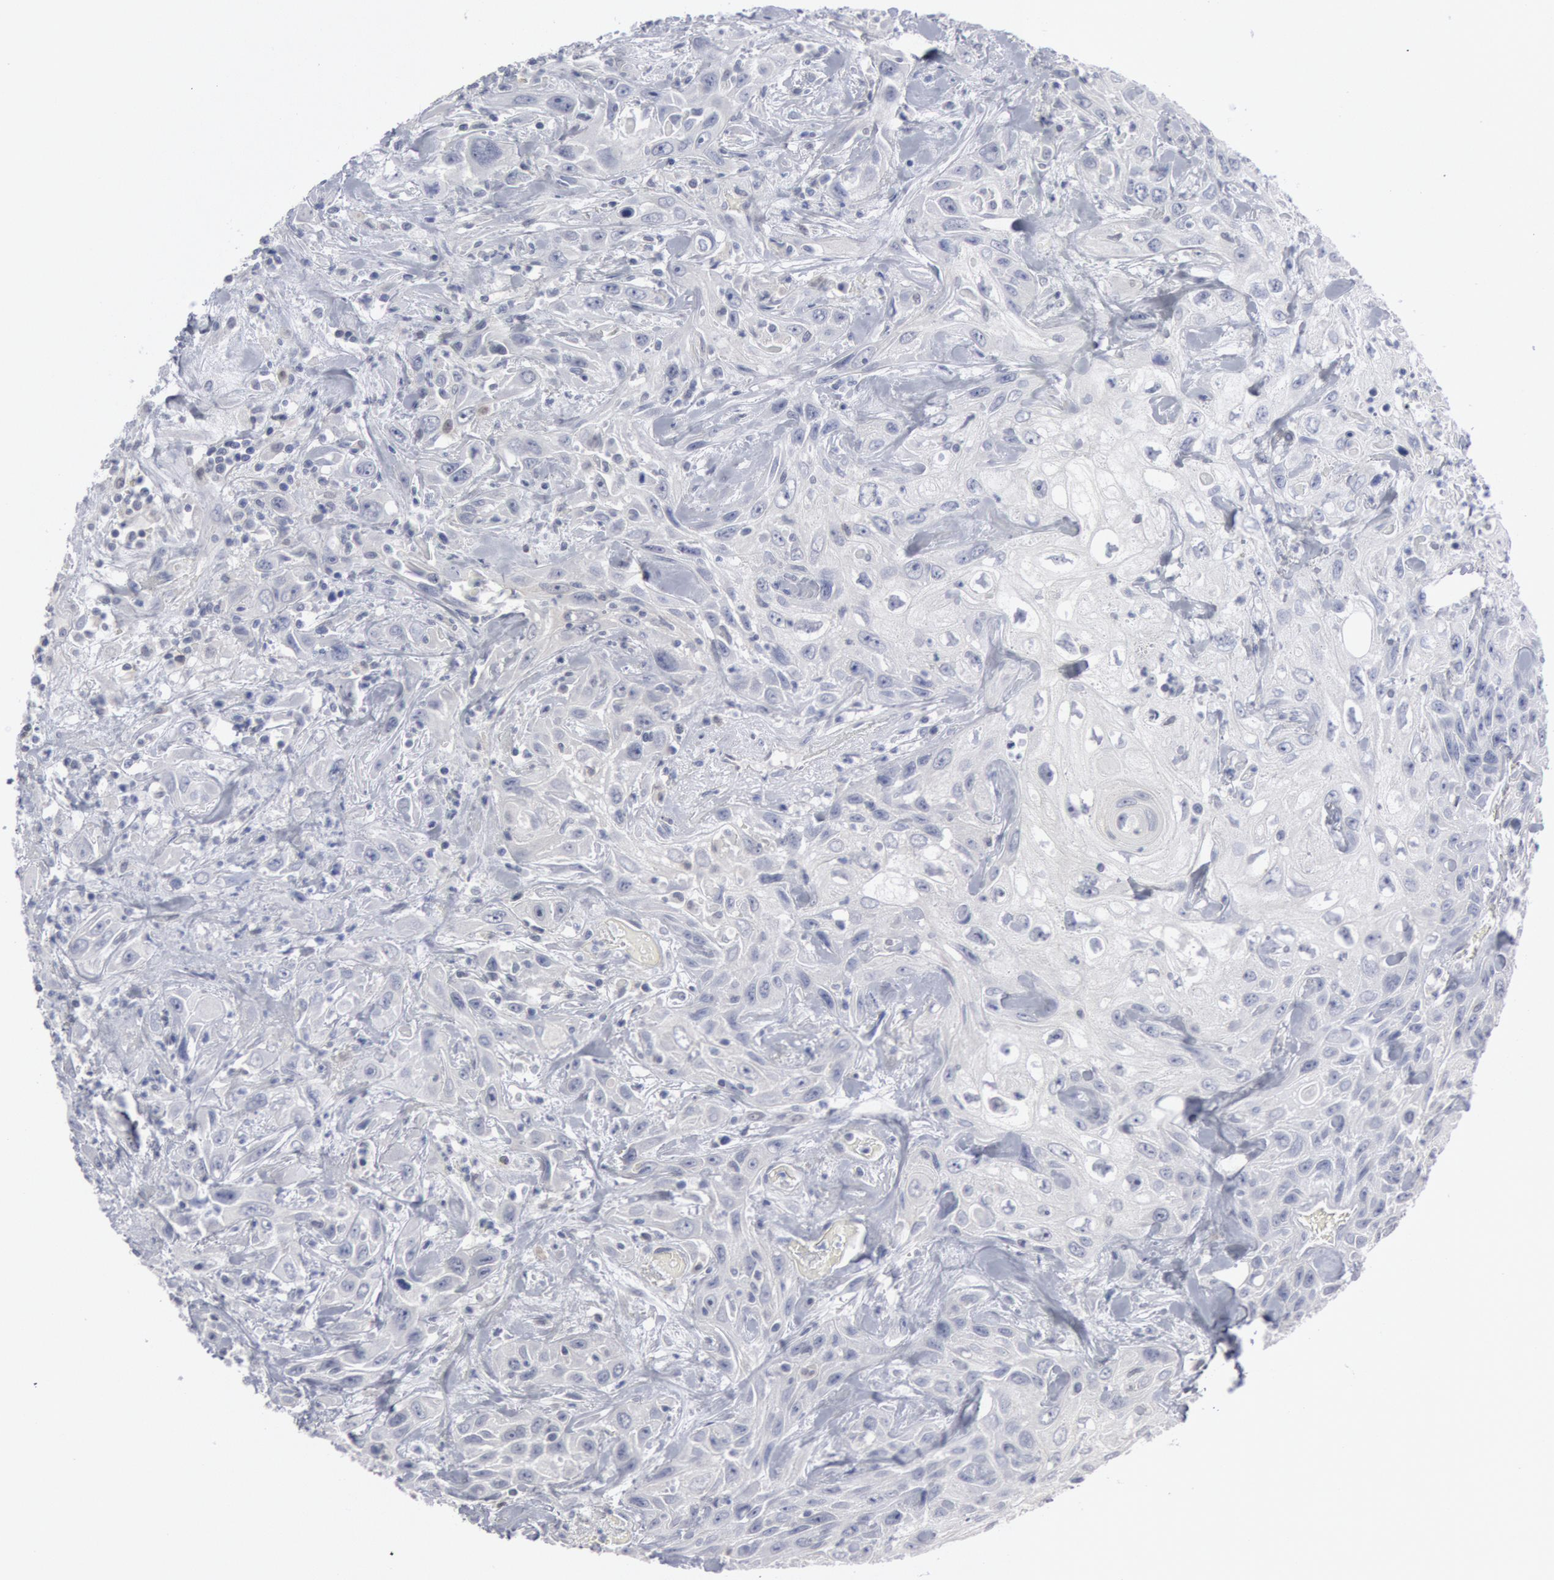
{"staining": {"intensity": "negative", "quantity": "none", "location": "none"}, "tissue": "urothelial cancer", "cell_type": "Tumor cells", "image_type": "cancer", "snomed": [{"axis": "morphology", "description": "Urothelial carcinoma, High grade"}, {"axis": "topography", "description": "Urinary bladder"}], "caption": "Urothelial carcinoma (high-grade) was stained to show a protein in brown. There is no significant expression in tumor cells.", "gene": "DMC1", "patient": {"sex": "female", "age": 84}}